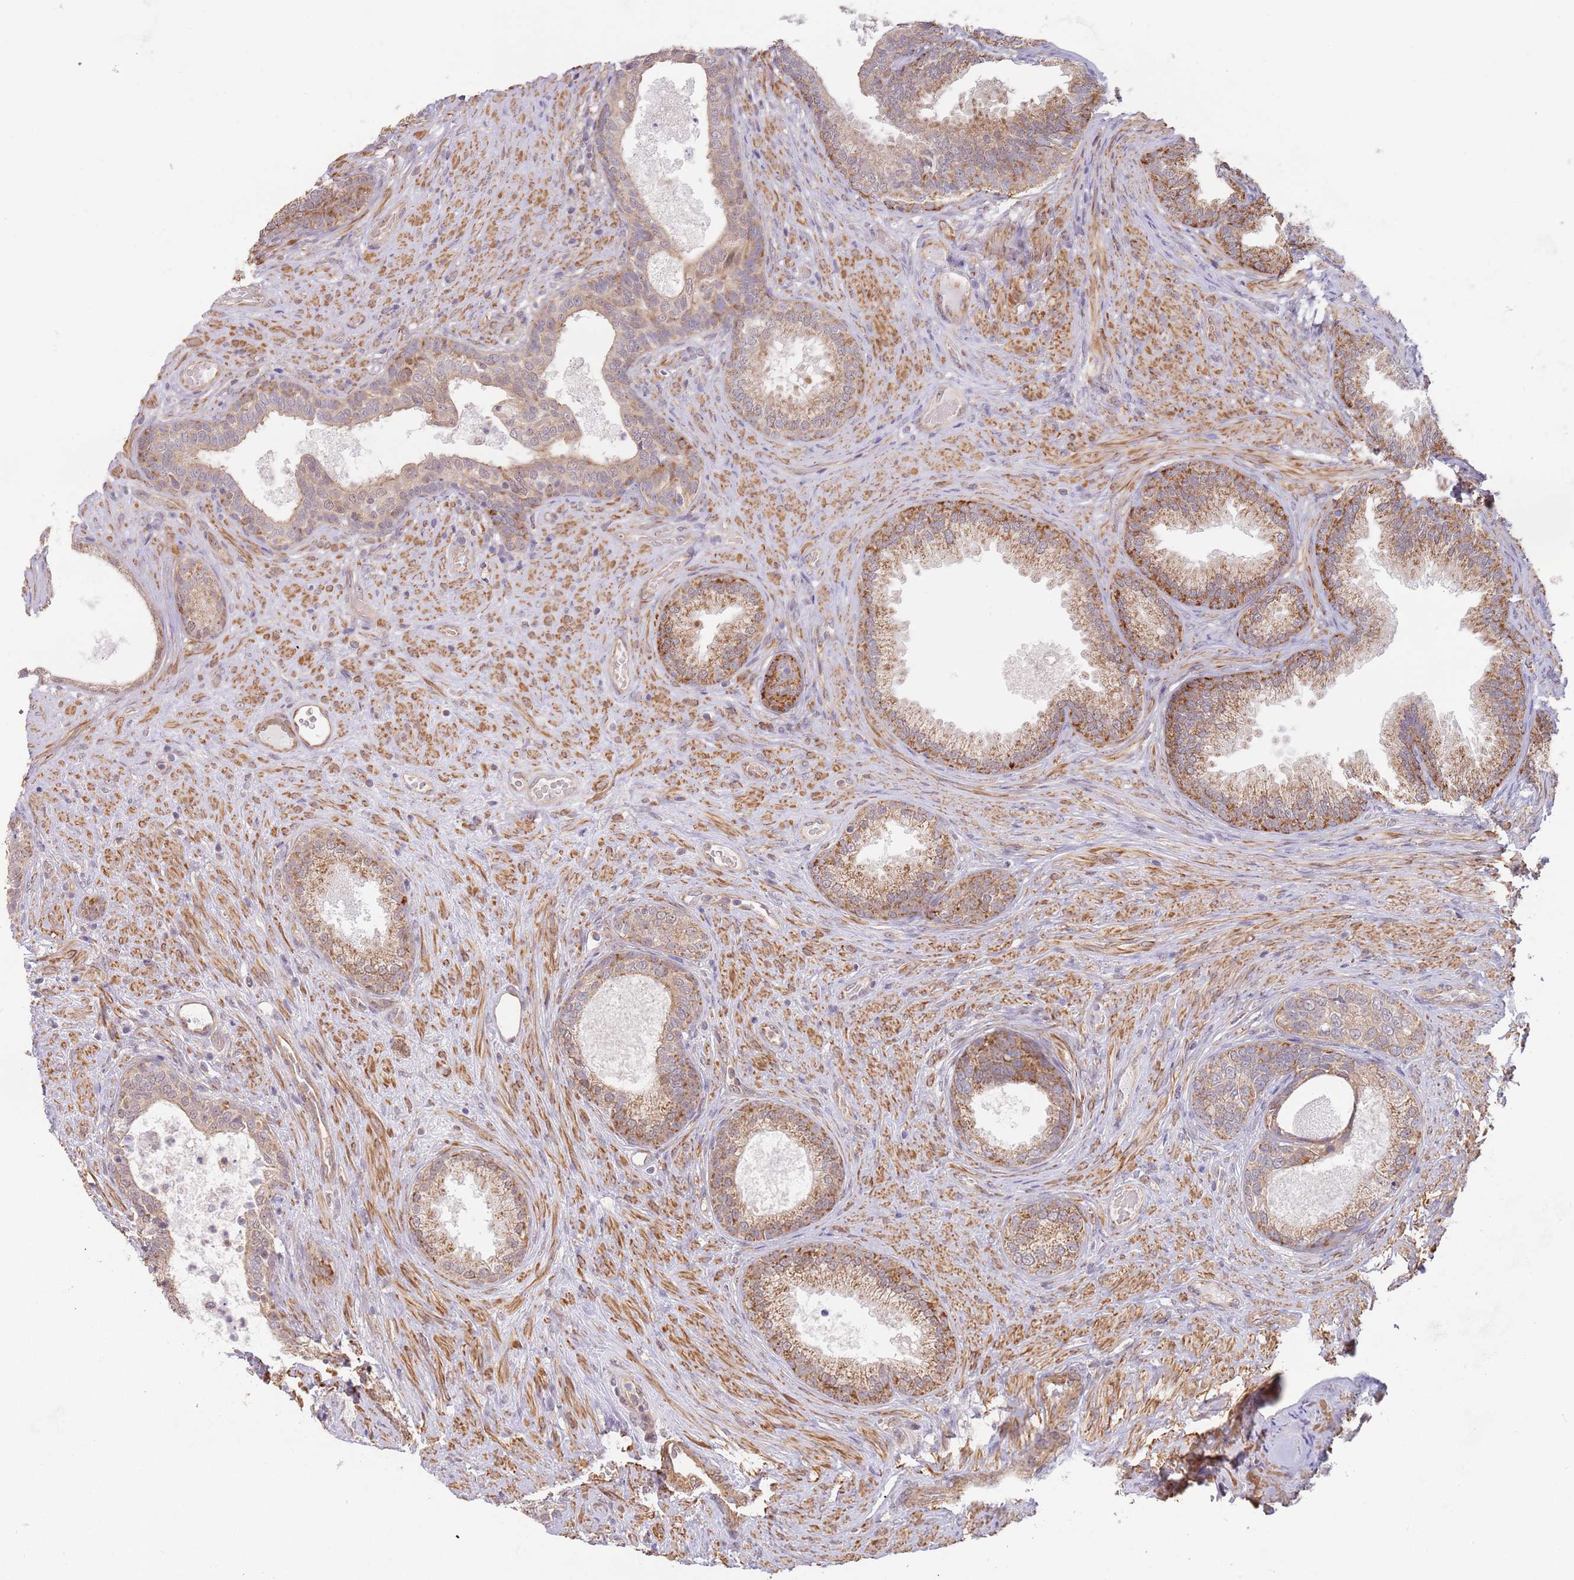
{"staining": {"intensity": "strong", "quantity": "25%-75%", "location": "cytoplasmic/membranous"}, "tissue": "prostate", "cell_type": "Glandular cells", "image_type": "normal", "snomed": [{"axis": "morphology", "description": "Normal tissue, NOS"}, {"axis": "topography", "description": "Prostate"}], "caption": "Immunohistochemistry (IHC) of normal human prostate reveals high levels of strong cytoplasmic/membranous positivity in approximately 25%-75% of glandular cells.", "gene": "UQCC3", "patient": {"sex": "male", "age": 76}}